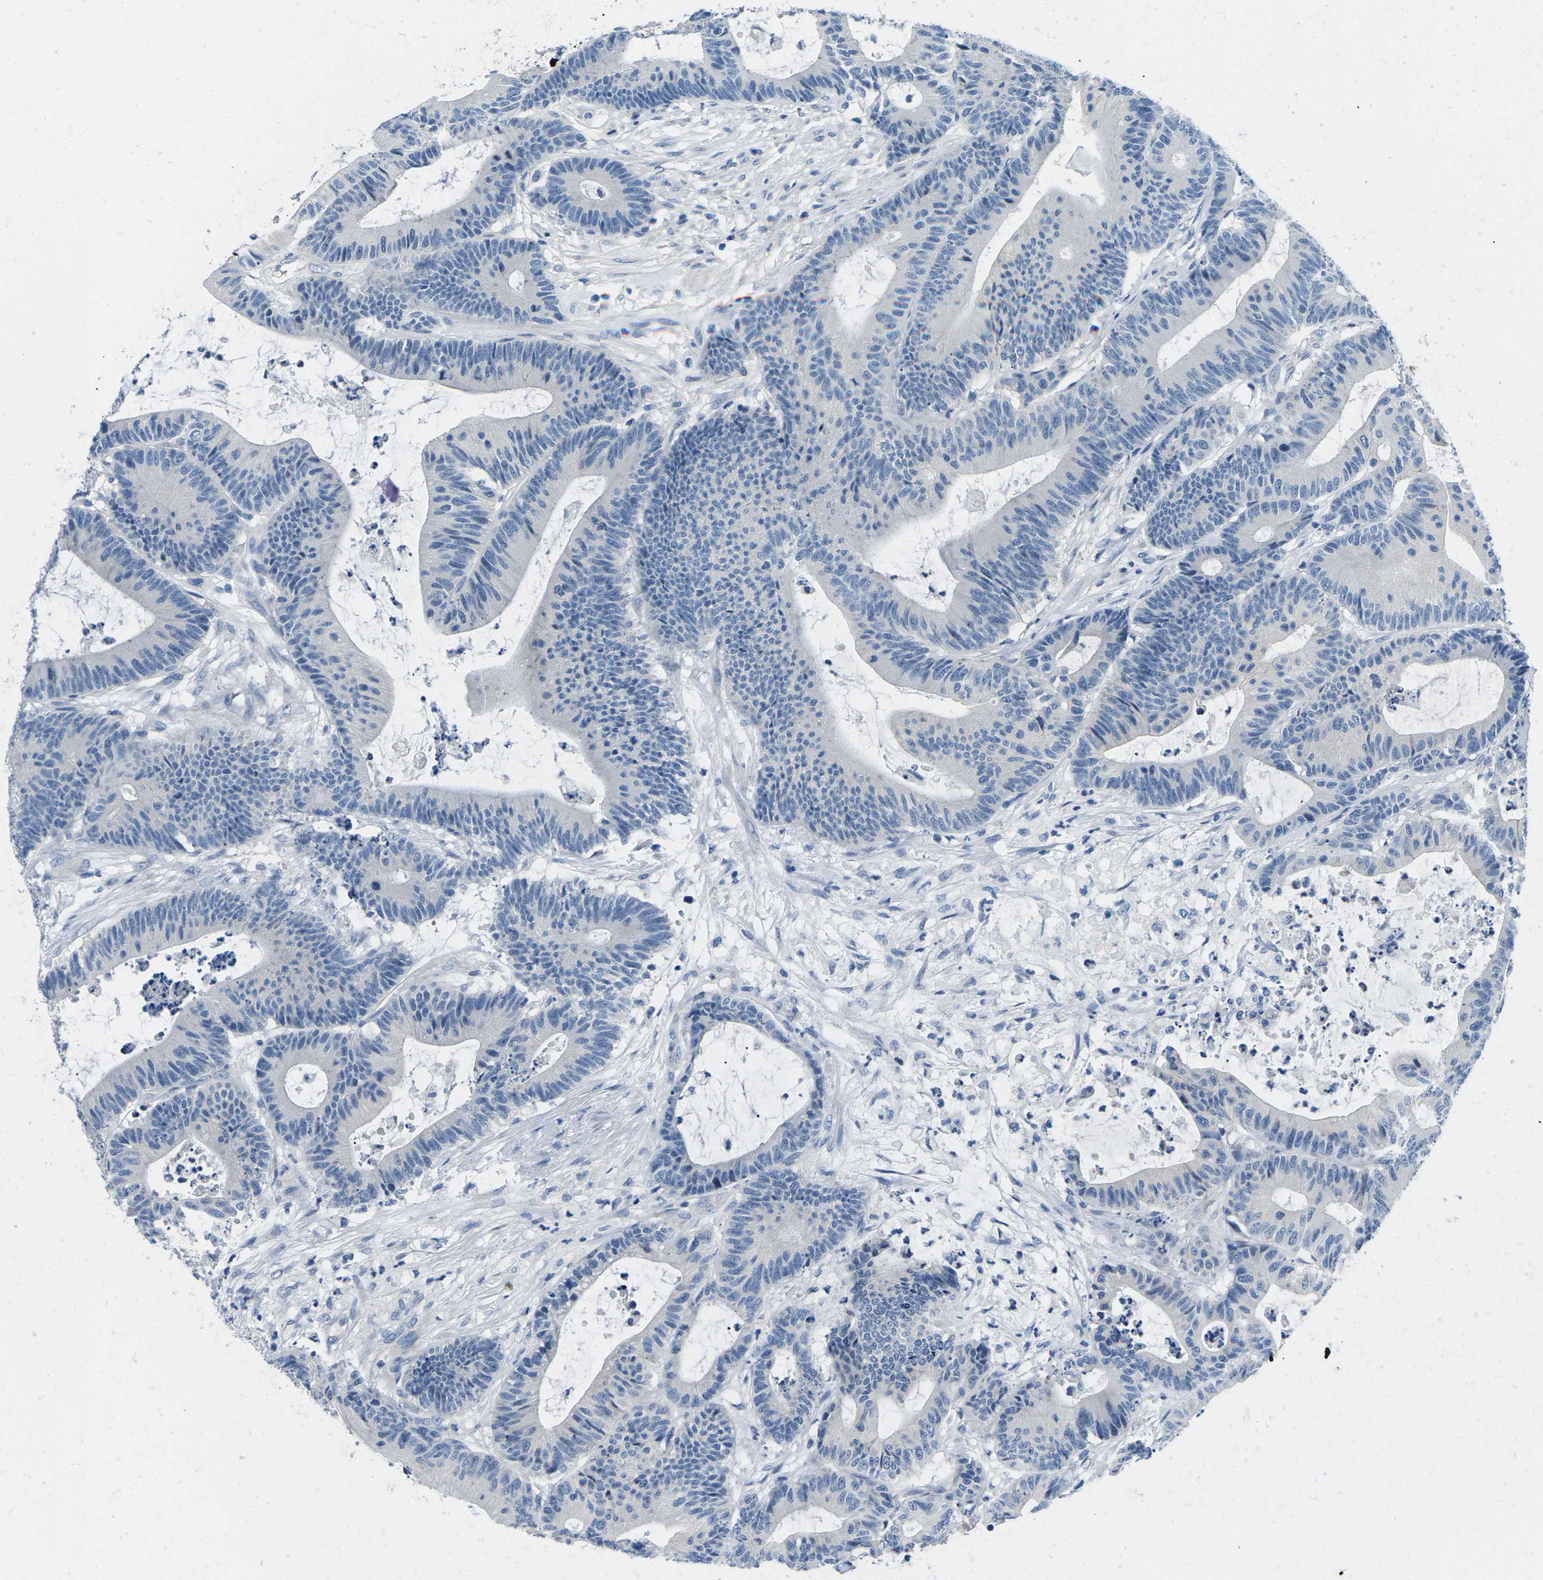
{"staining": {"intensity": "negative", "quantity": "none", "location": "none"}, "tissue": "colorectal cancer", "cell_type": "Tumor cells", "image_type": "cancer", "snomed": [{"axis": "morphology", "description": "Adenocarcinoma, NOS"}, {"axis": "topography", "description": "Colon"}], "caption": "Tumor cells are negative for protein expression in human colorectal cancer (adenocarcinoma). (IHC, brightfield microscopy, high magnification).", "gene": "TSPAN2", "patient": {"sex": "female", "age": 84}}